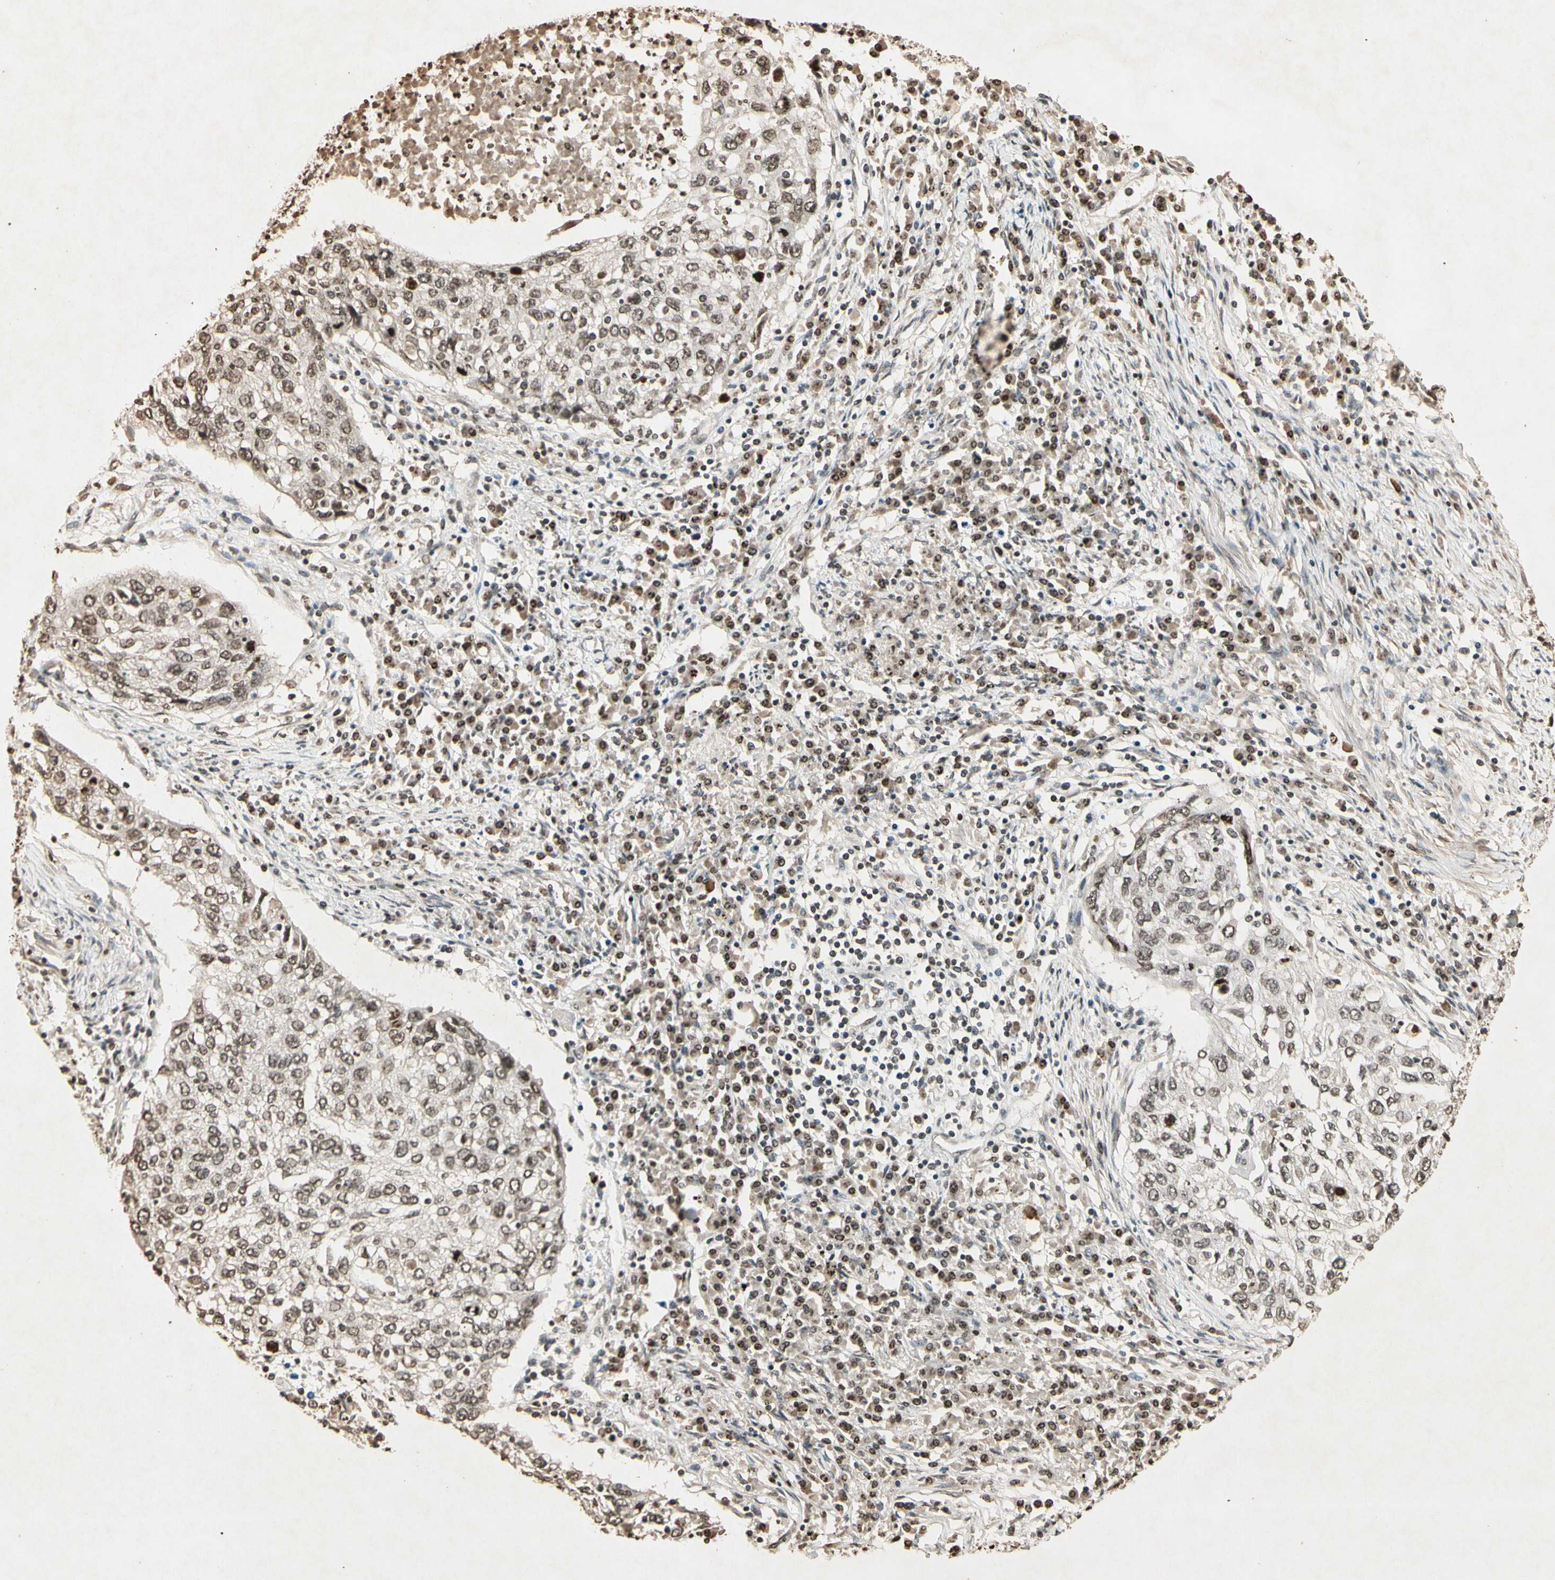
{"staining": {"intensity": "weak", "quantity": "25%-75%", "location": "nuclear"}, "tissue": "lung cancer", "cell_type": "Tumor cells", "image_type": "cancer", "snomed": [{"axis": "morphology", "description": "Squamous cell carcinoma, NOS"}, {"axis": "topography", "description": "Lung"}], "caption": "Immunohistochemistry (IHC) micrograph of human lung cancer stained for a protein (brown), which exhibits low levels of weak nuclear staining in approximately 25%-75% of tumor cells.", "gene": "TOP1", "patient": {"sex": "female", "age": 63}}